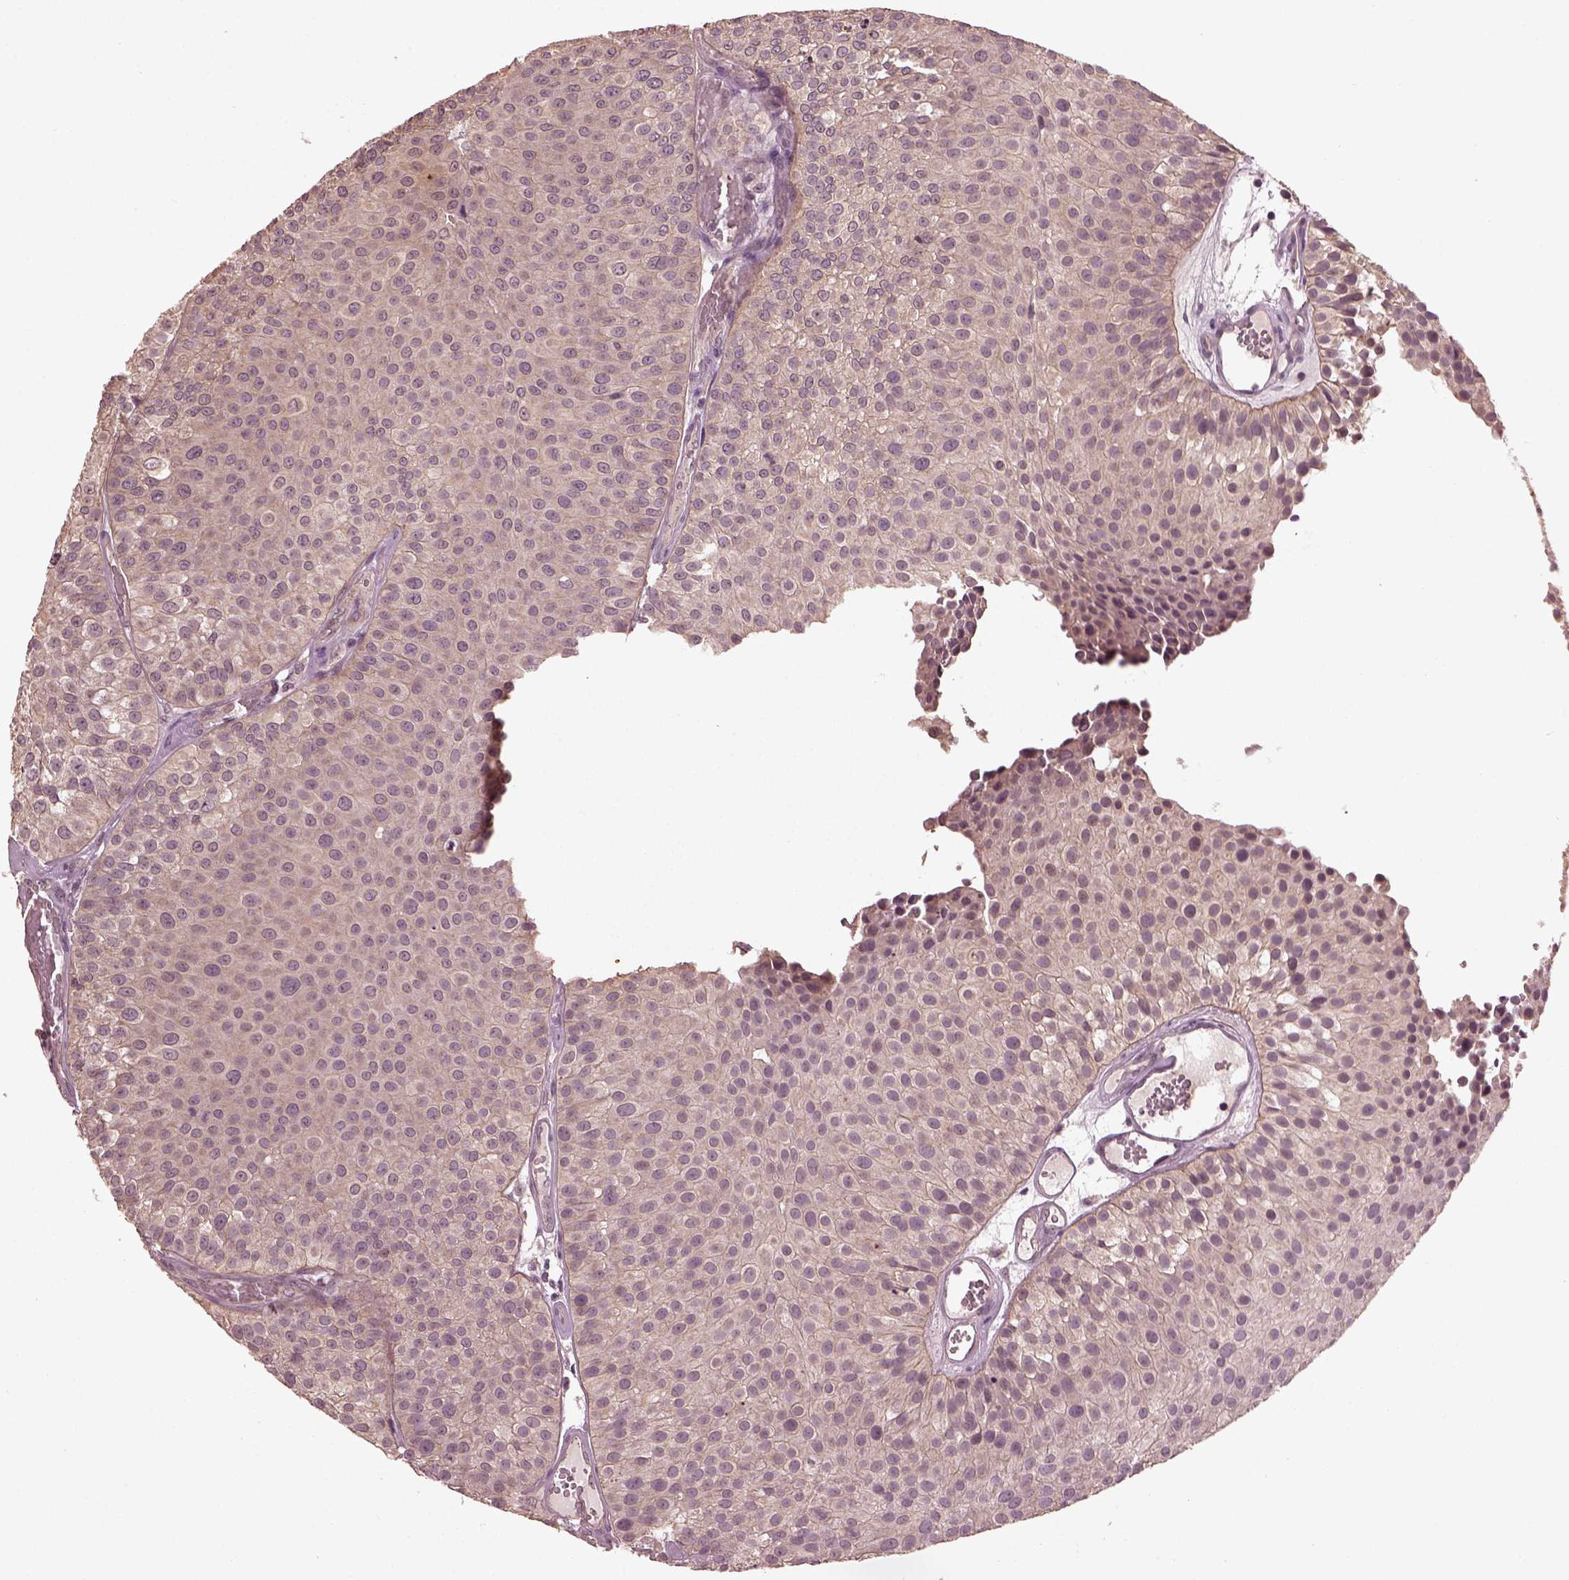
{"staining": {"intensity": "weak", "quantity": "25%-75%", "location": "cytoplasmic/membranous"}, "tissue": "urothelial cancer", "cell_type": "Tumor cells", "image_type": "cancer", "snomed": [{"axis": "morphology", "description": "Urothelial carcinoma, Low grade"}, {"axis": "topography", "description": "Urinary bladder"}], "caption": "An immunohistochemistry histopathology image of tumor tissue is shown. Protein staining in brown labels weak cytoplasmic/membranous positivity in urothelial cancer within tumor cells.", "gene": "GNRH1", "patient": {"sex": "female", "age": 87}}